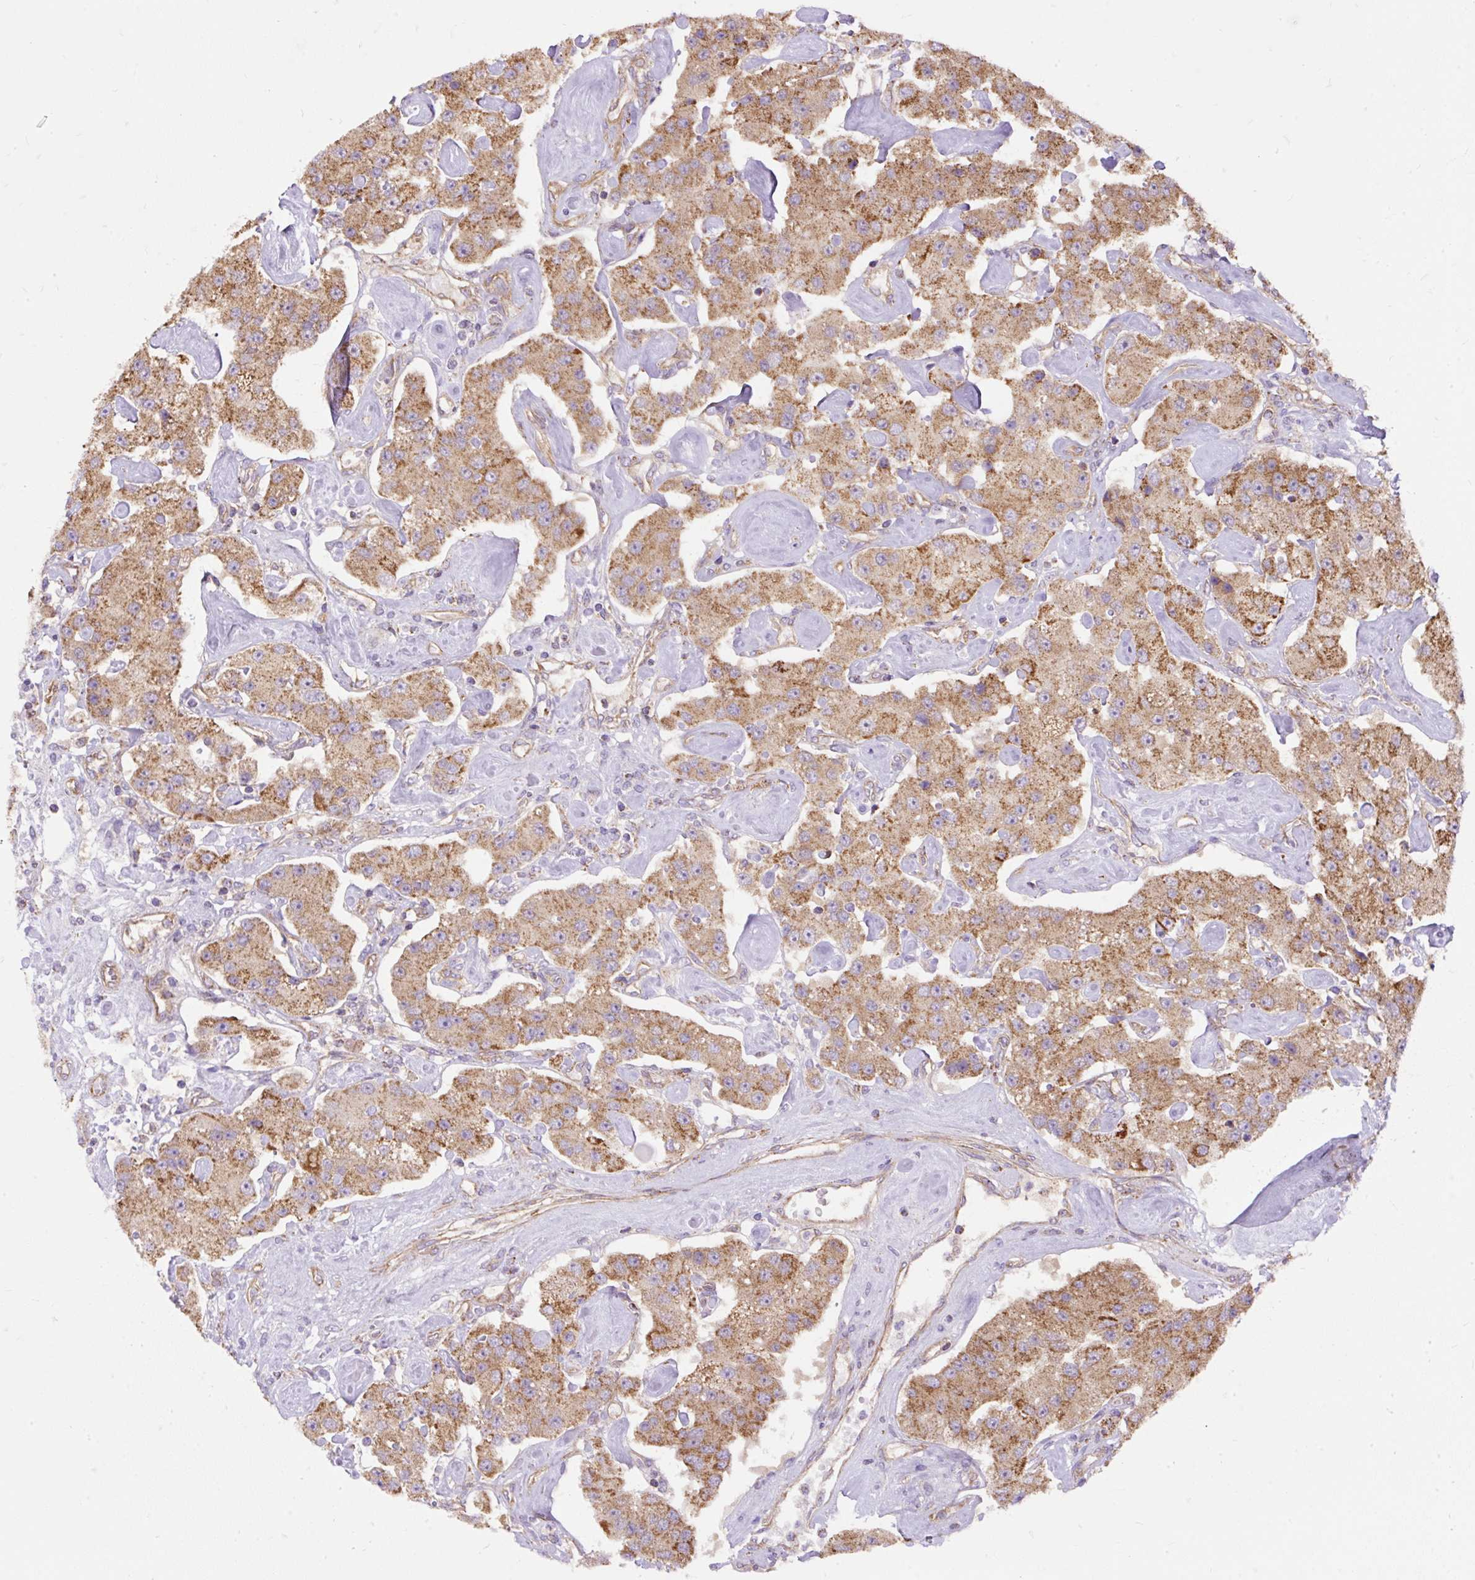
{"staining": {"intensity": "moderate", "quantity": ">75%", "location": "cytoplasmic/membranous"}, "tissue": "carcinoid", "cell_type": "Tumor cells", "image_type": "cancer", "snomed": [{"axis": "morphology", "description": "Carcinoid, malignant, NOS"}, {"axis": "topography", "description": "Pancreas"}], "caption": "Immunohistochemistry (IHC) (DAB (3,3'-diaminobenzidine)) staining of human carcinoid exhibits moderate cytoplasmic/membranous protein staining in about >75% of tumor cells.", "gene": "CEP290", "patient": {"sex": "male", "age": 41}}